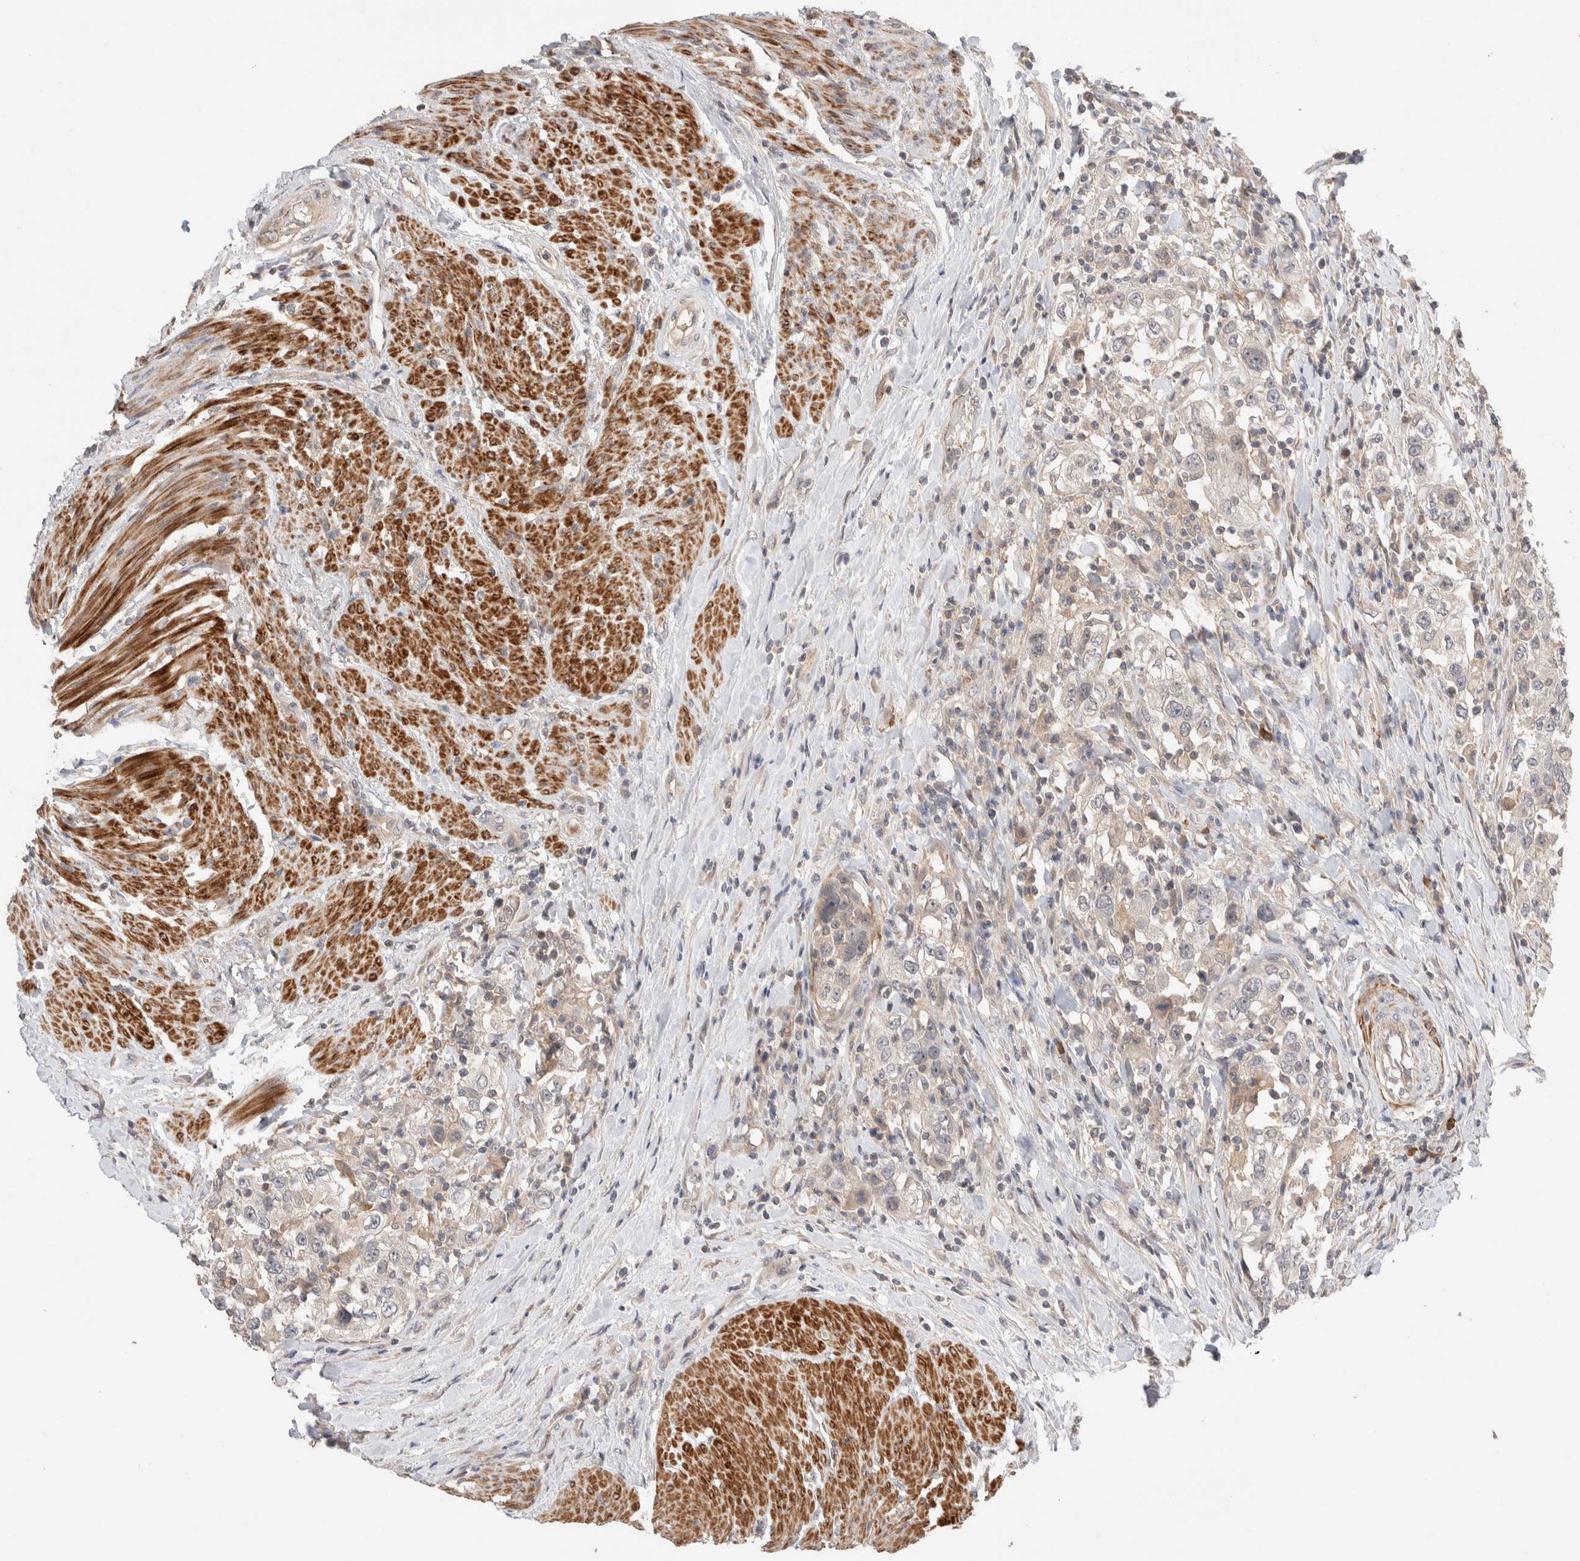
{"staining": {"intensity": "negative", "quantity": "none", "location": "none"}, "tissue": "urothelial cancer", "cell_type": "Tumor cells", "image_type": "cancer", "snomed": [{"axis": "morphology", "description": "Urothelial carcinoma, High grade"}, {"axis": "topography", "description": "Urinary bladder"}], "caption": "The immunohistochemistry histopathology image has no significant expression in tumor cells of high-grade urothelial carcinoma tissue.", "gene": "WDR91", "patient": {"sex": "female", "age": 80}}